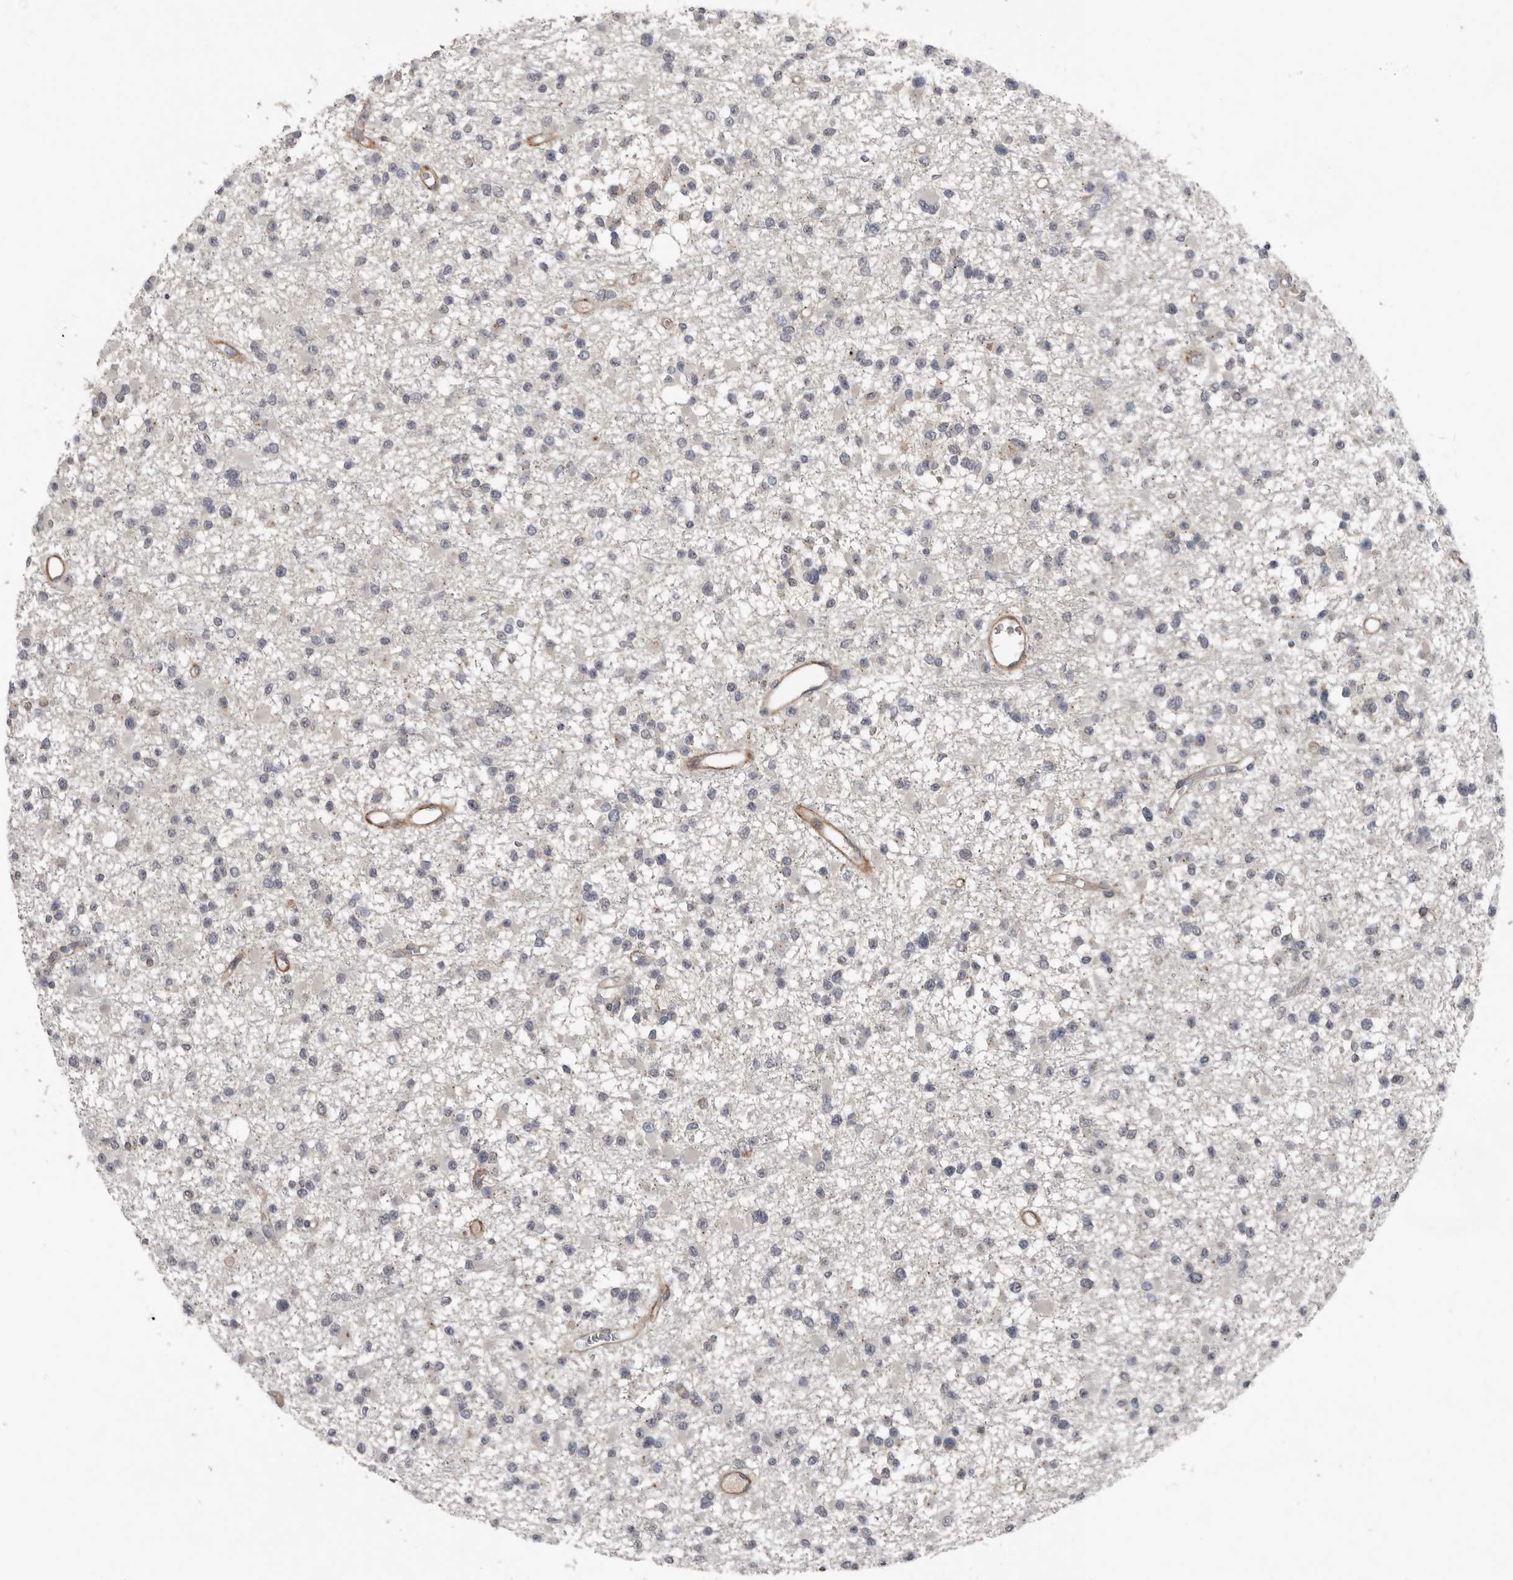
{"staining": {"intensity": "negative", "quantity": "none", "location": "none"}, "tissue": "glioma", "cell_type": "Tumor cells", "image_type": "cancer", "snomed": [{"axis": "morphology", "description": "Glioma, malignant, Low grade"}, {"axis": "topography", "description": "Brain"}], "caption": "Tumor cells are negative for brown protein staining in glioma. The staining is performed using DAB brown chromogen with nuclei counter-stained in using hematoxylin.", "gene": "C1orf216", "patient": {"sex": "female", "age": 22}}